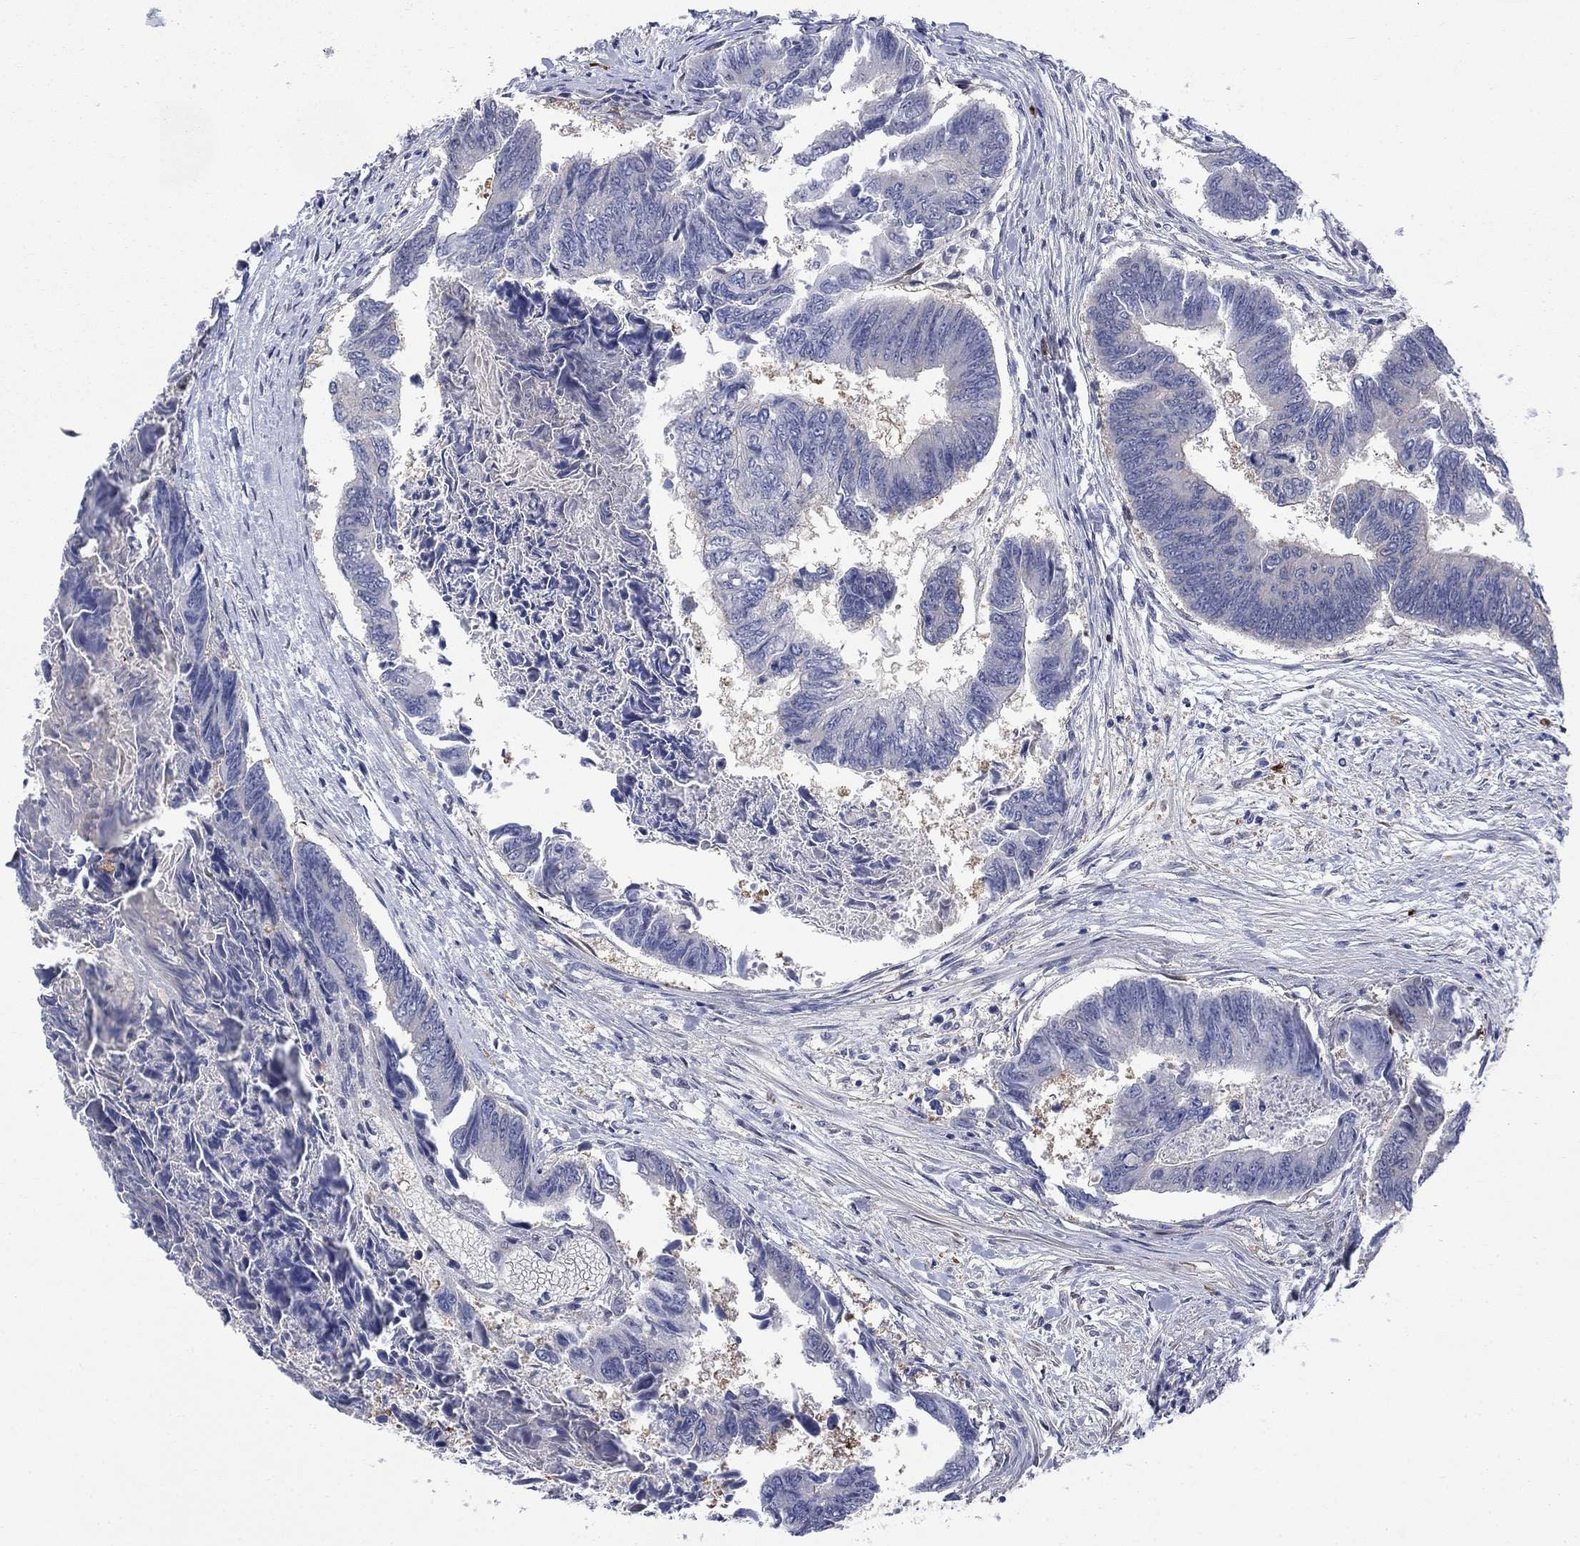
{"staining": {"intensity": "negative", "quantity": "none", "location": "none"}, "tissue": "colorectal cancer", "cell_type": "Tumor cells", "image_type": "cancer", "snomed": [{"axis": "morphology", "description": "Adenocarcinoma, NOS"}, {"axis": "topography", "description": "Colon"}], "caption": "Photomicrograph shows no significant protein positivity in tumor cells of colorectal adenocarcinoma.", "gene": "PDZD2", "patient": {"sex": "female", "age": 65}}